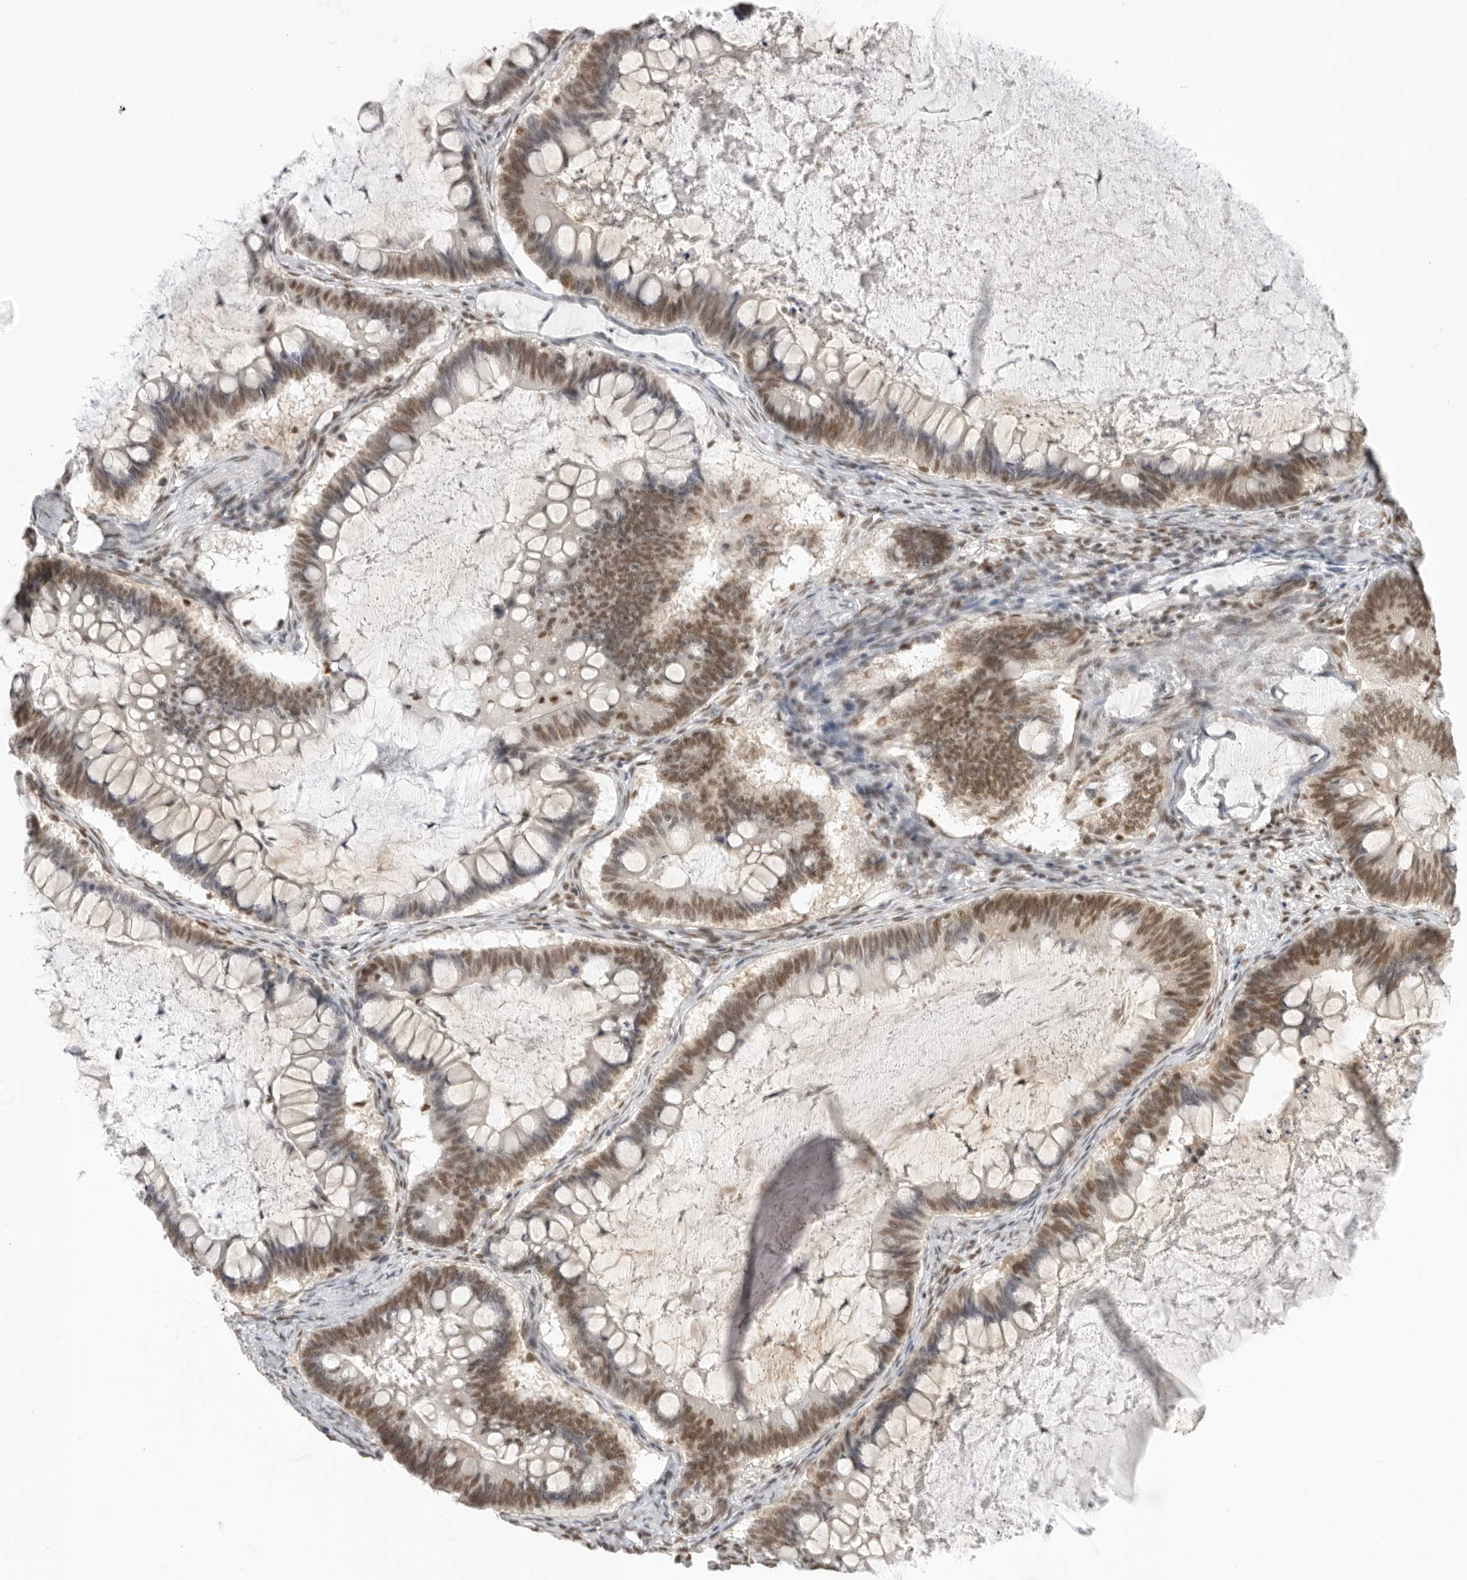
{"staining": {"intensity": "moderate", "quantity": ">75%", "location": "cytoplasmic/membranous,nuclear"}, "tissue": "ovarian cancer", "cell_type": "Tumor cells", "image_type": "cancer", "snomed": [{"axis": "morphology", "description": "Cystadenocarcinoma, mucinous, NOS"}, {"axis": "topography", "description": "Ovary"}], "caption": "Protein staining by immunohistochemistry exhibits moderate cytoplasmic/membranous and nuclear positivity in approximately >75% of tumor cells in ovarian cancer (mucinous cystadenocarcinoma).", "gene": "RPA2", "patient": {"sex": "female", "age": 61}}